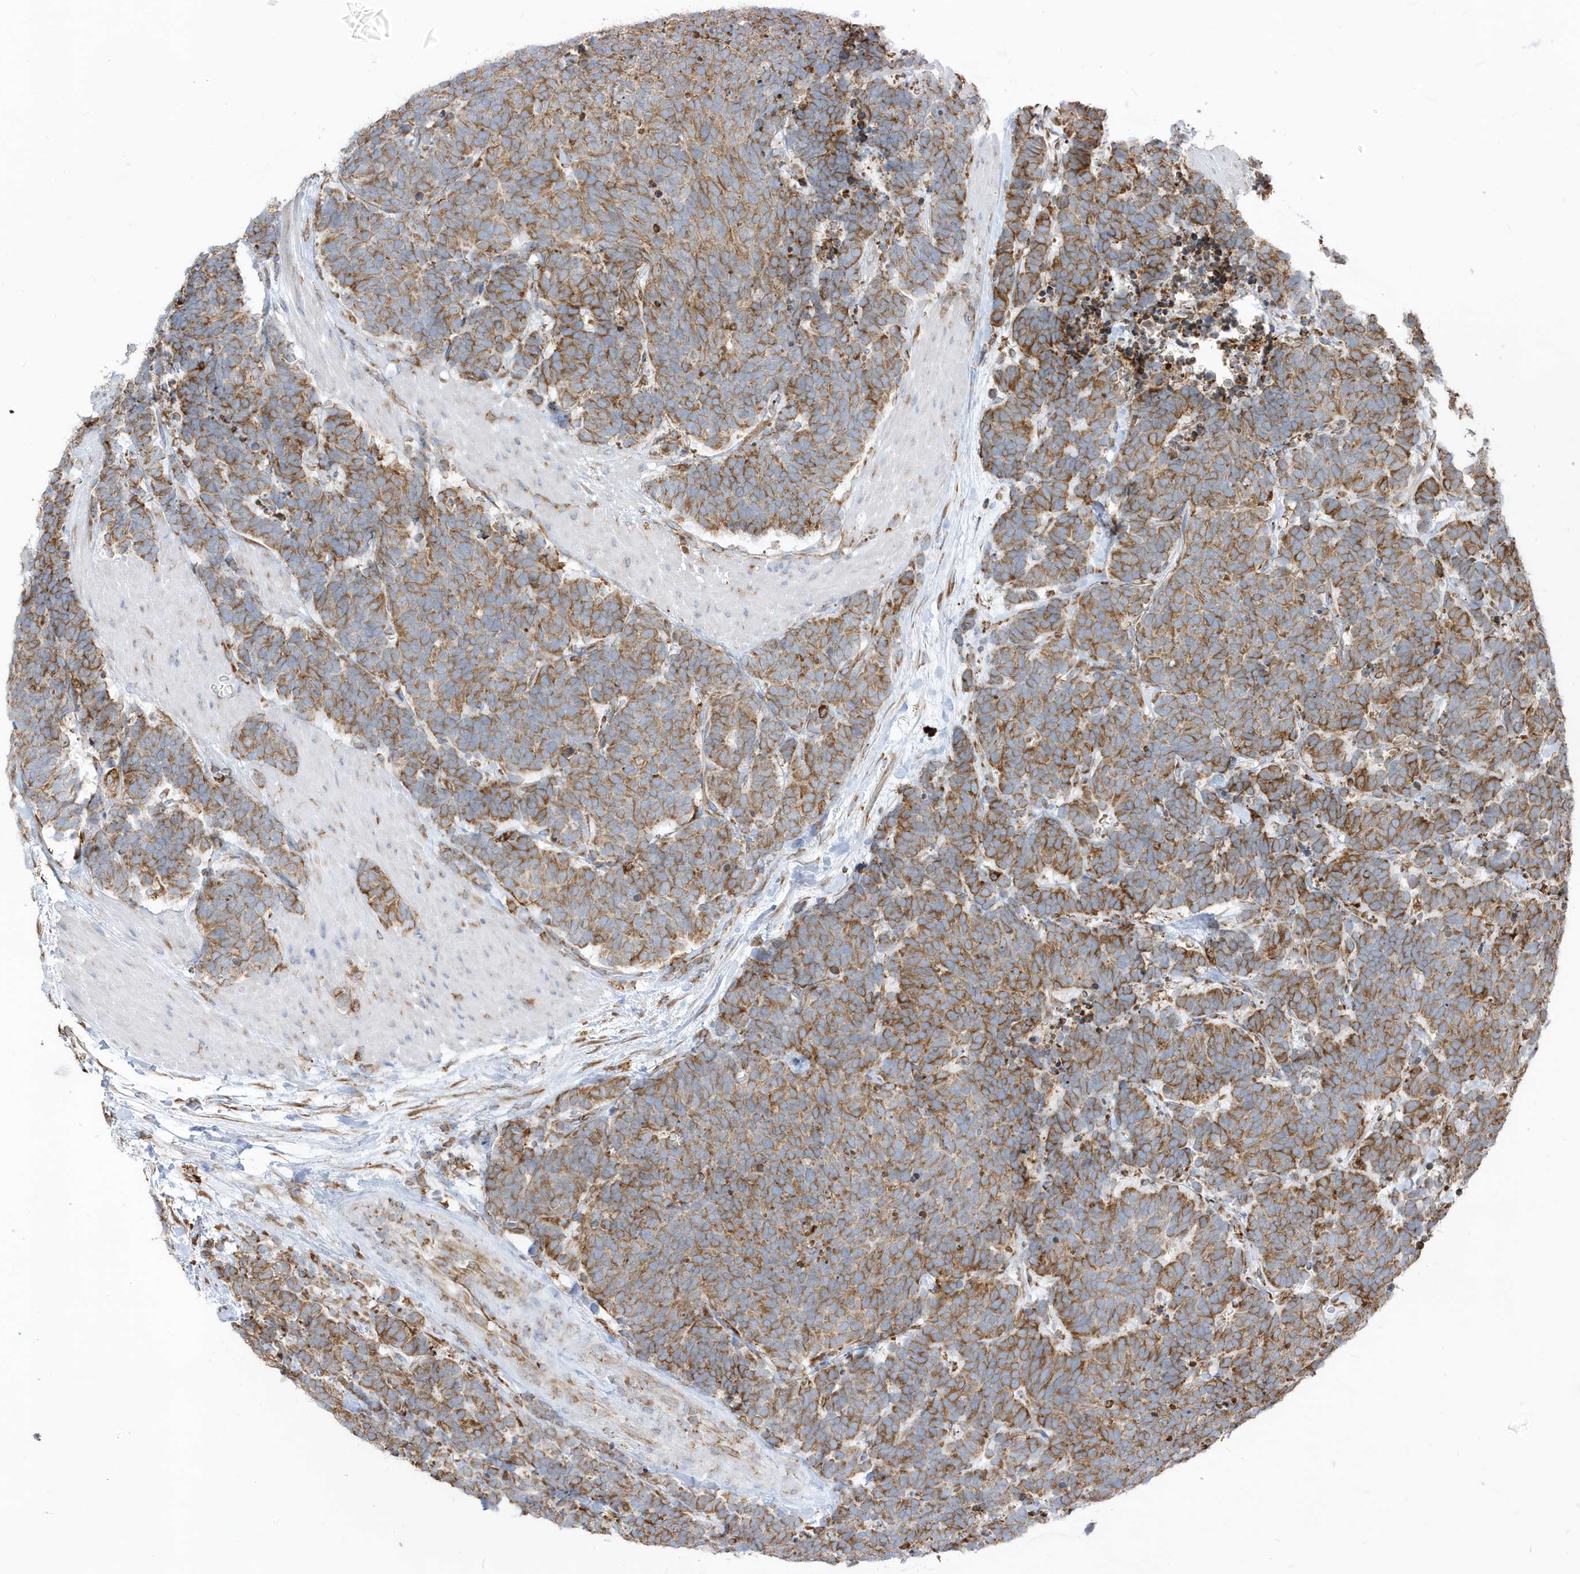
{"staining": {"intensity": "moderate", "quantity": ">75%", "location": "cytoplasmic/membranous"}, "tissue": "carcinoid", "cell_type": "Tumor cells", "image_type": "cancer", "snomed": [{"axis": "morphology", "description": "Carcinoma, NOS"}, {"axis": "morphology", "description": "Carcinoid, malignant, NOS"}, {"axis": "topography", "description": "Urinary bladder"}], "caption": "This histopathology image shows immunohistochemistry staining of carcinoma, with medium moderate cytoplasmic/membranous expression in about >75% of tumor cells.", "gene": "PDIA6", "patient": {"sex": "male", "age": 57}}